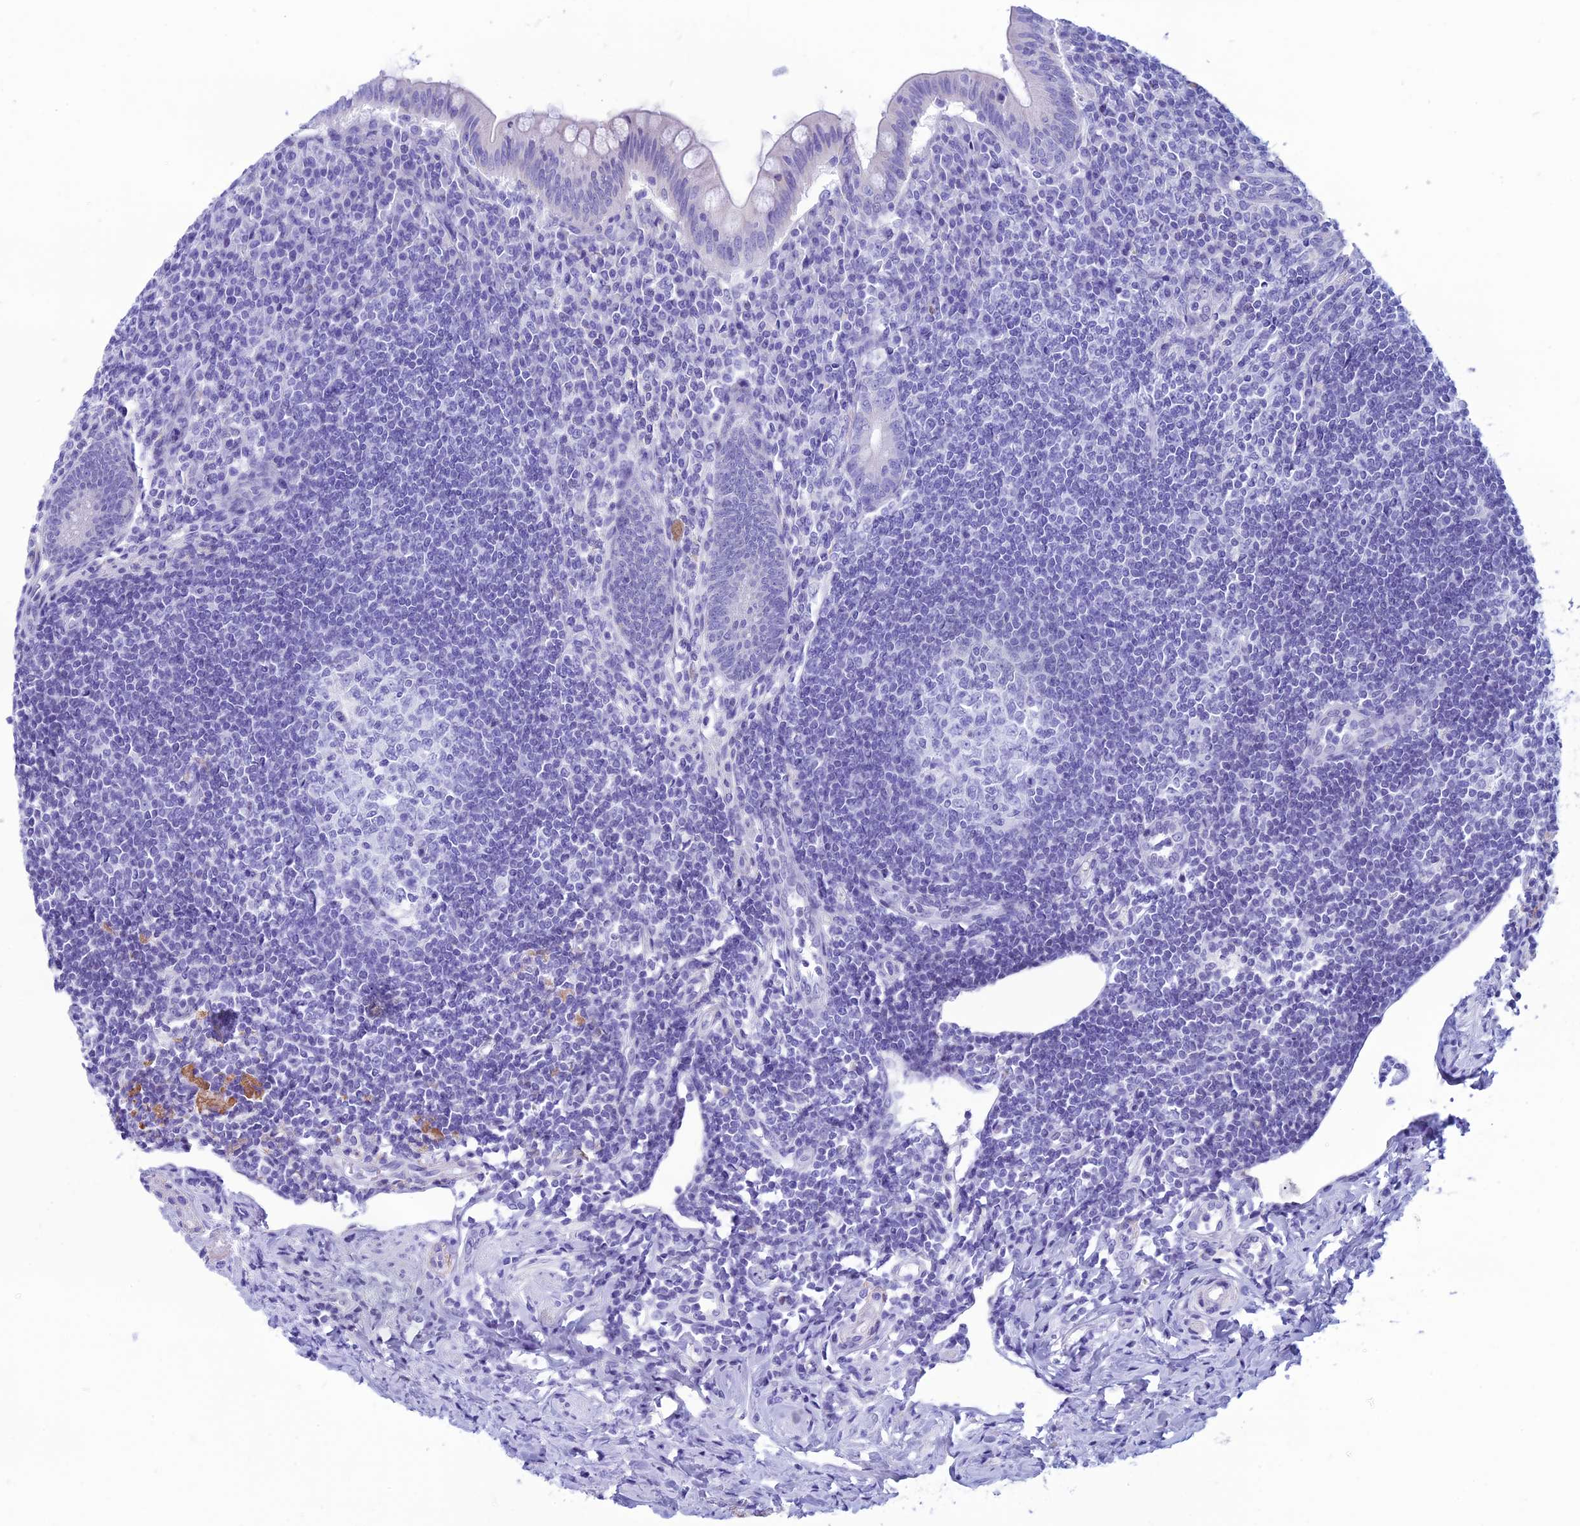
{"staining": {"intensity": "negative", "quantity": "none", "location": "none"}, "tissue": "appendix", "cell_type": "Glandular cells", "image_type": "normal", "snomed": [{"axis": "morphology", "description": "Normal tissue, NOS"}, {"axis": "topography", "description": "Appendix"}], "caption": "An image of appendix stained for a protein displays no brown staining in glandular cells.", "gene": "FAM169A", "patient": {"sex": "female", "age": 33}}